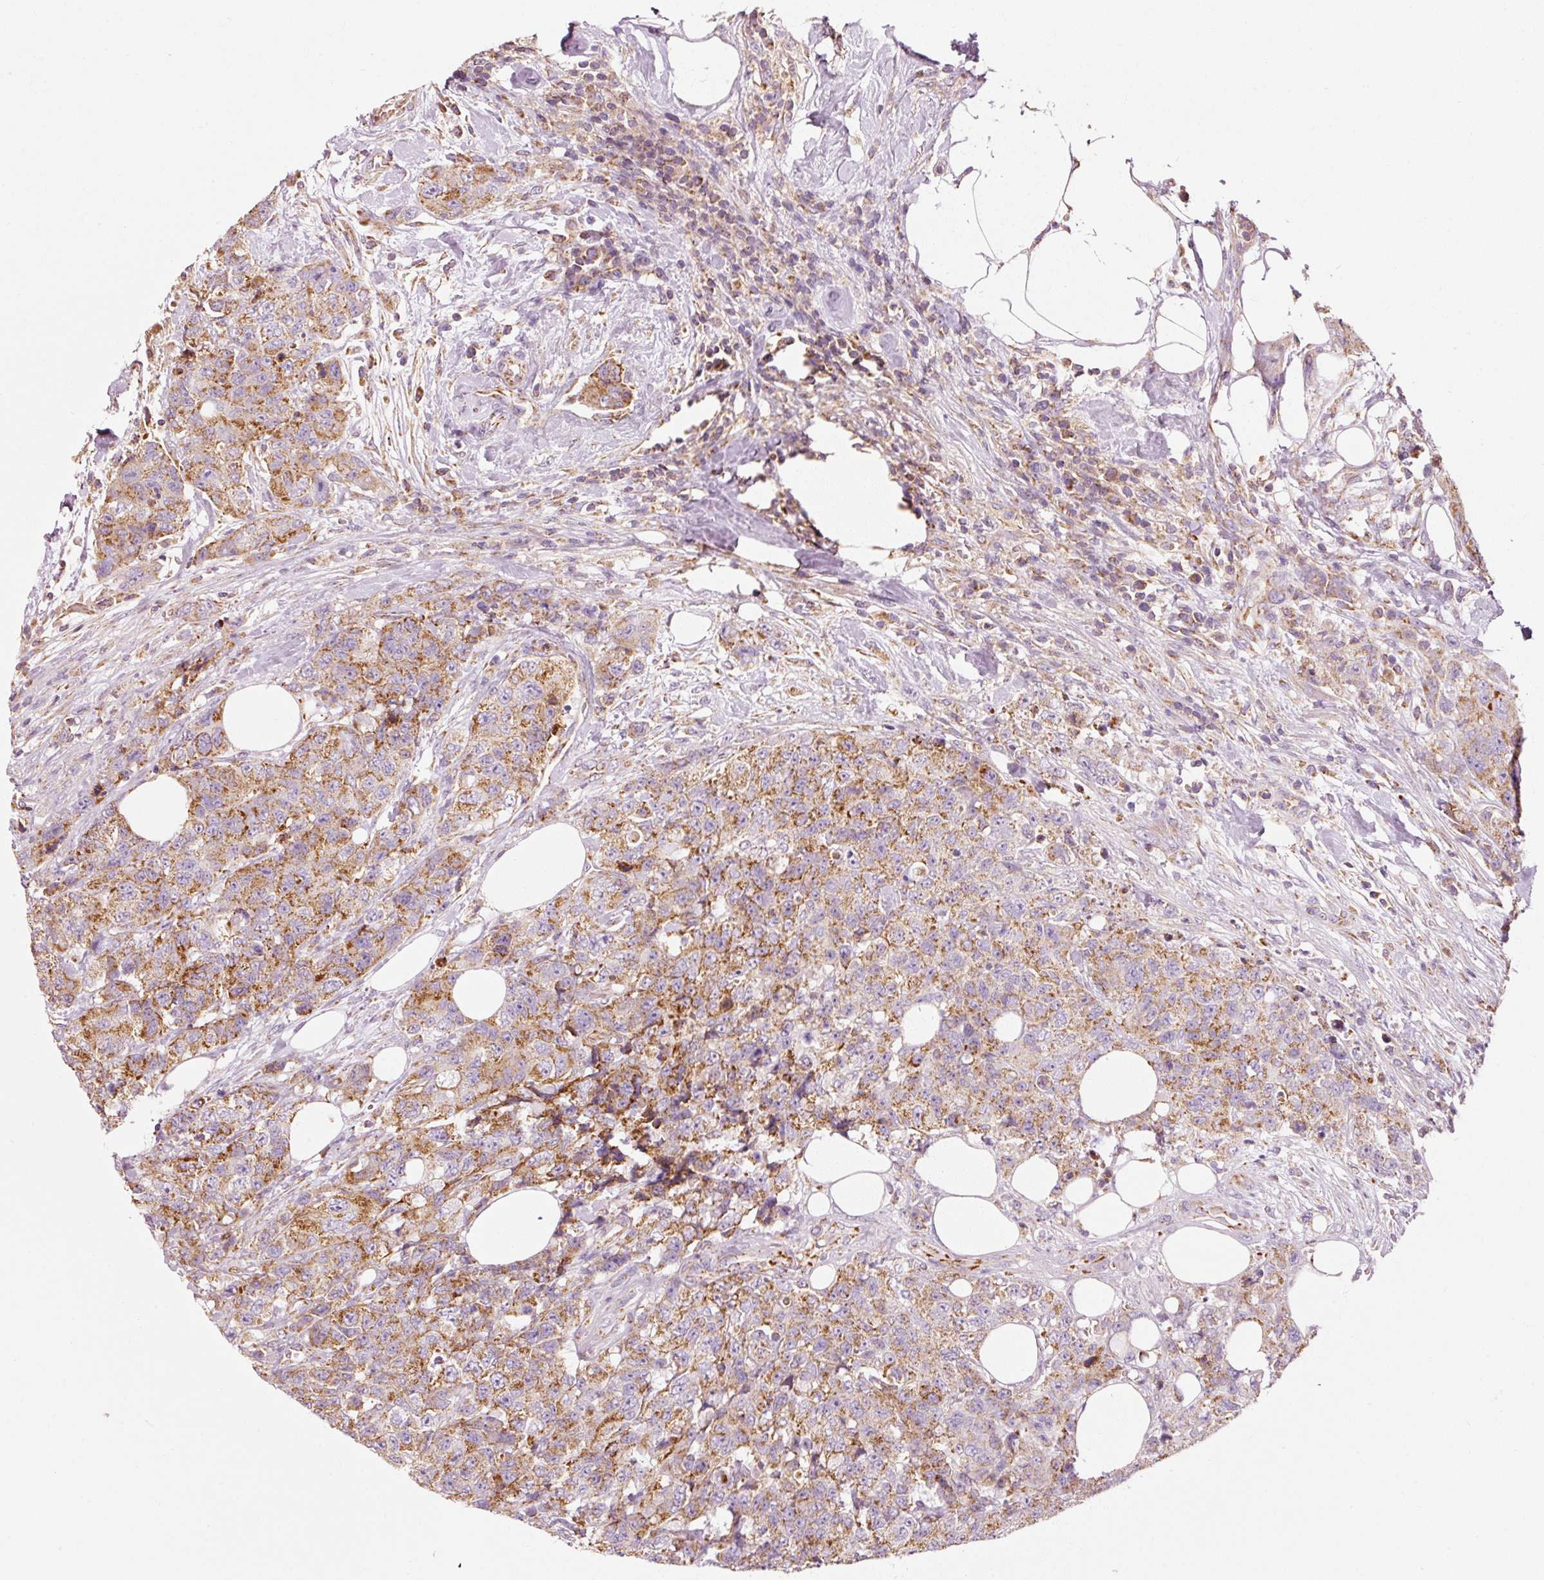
{"staining": {"intensity": "moderate", "quantity": ">75%", "location": "cytoplasmic/membranous"}, "tissue": "urothelial cancer", "cell_type": "Tumor cells", "image_type": "cancer", "snomed": [{"axis": "morphology", "description": "Urothelial carcinoma, High grade"}, {"axis": "topography", "description": "Urinary bladder"}], "caption": "High-grade urothelial carcinoma stained for a protein (brown) exhibits moderate cytoplasmic/membranous positive staining in about >75% of tumor cells.", "gene": "NDUFB4", "patient": {"sex": "female", "age": 78}}